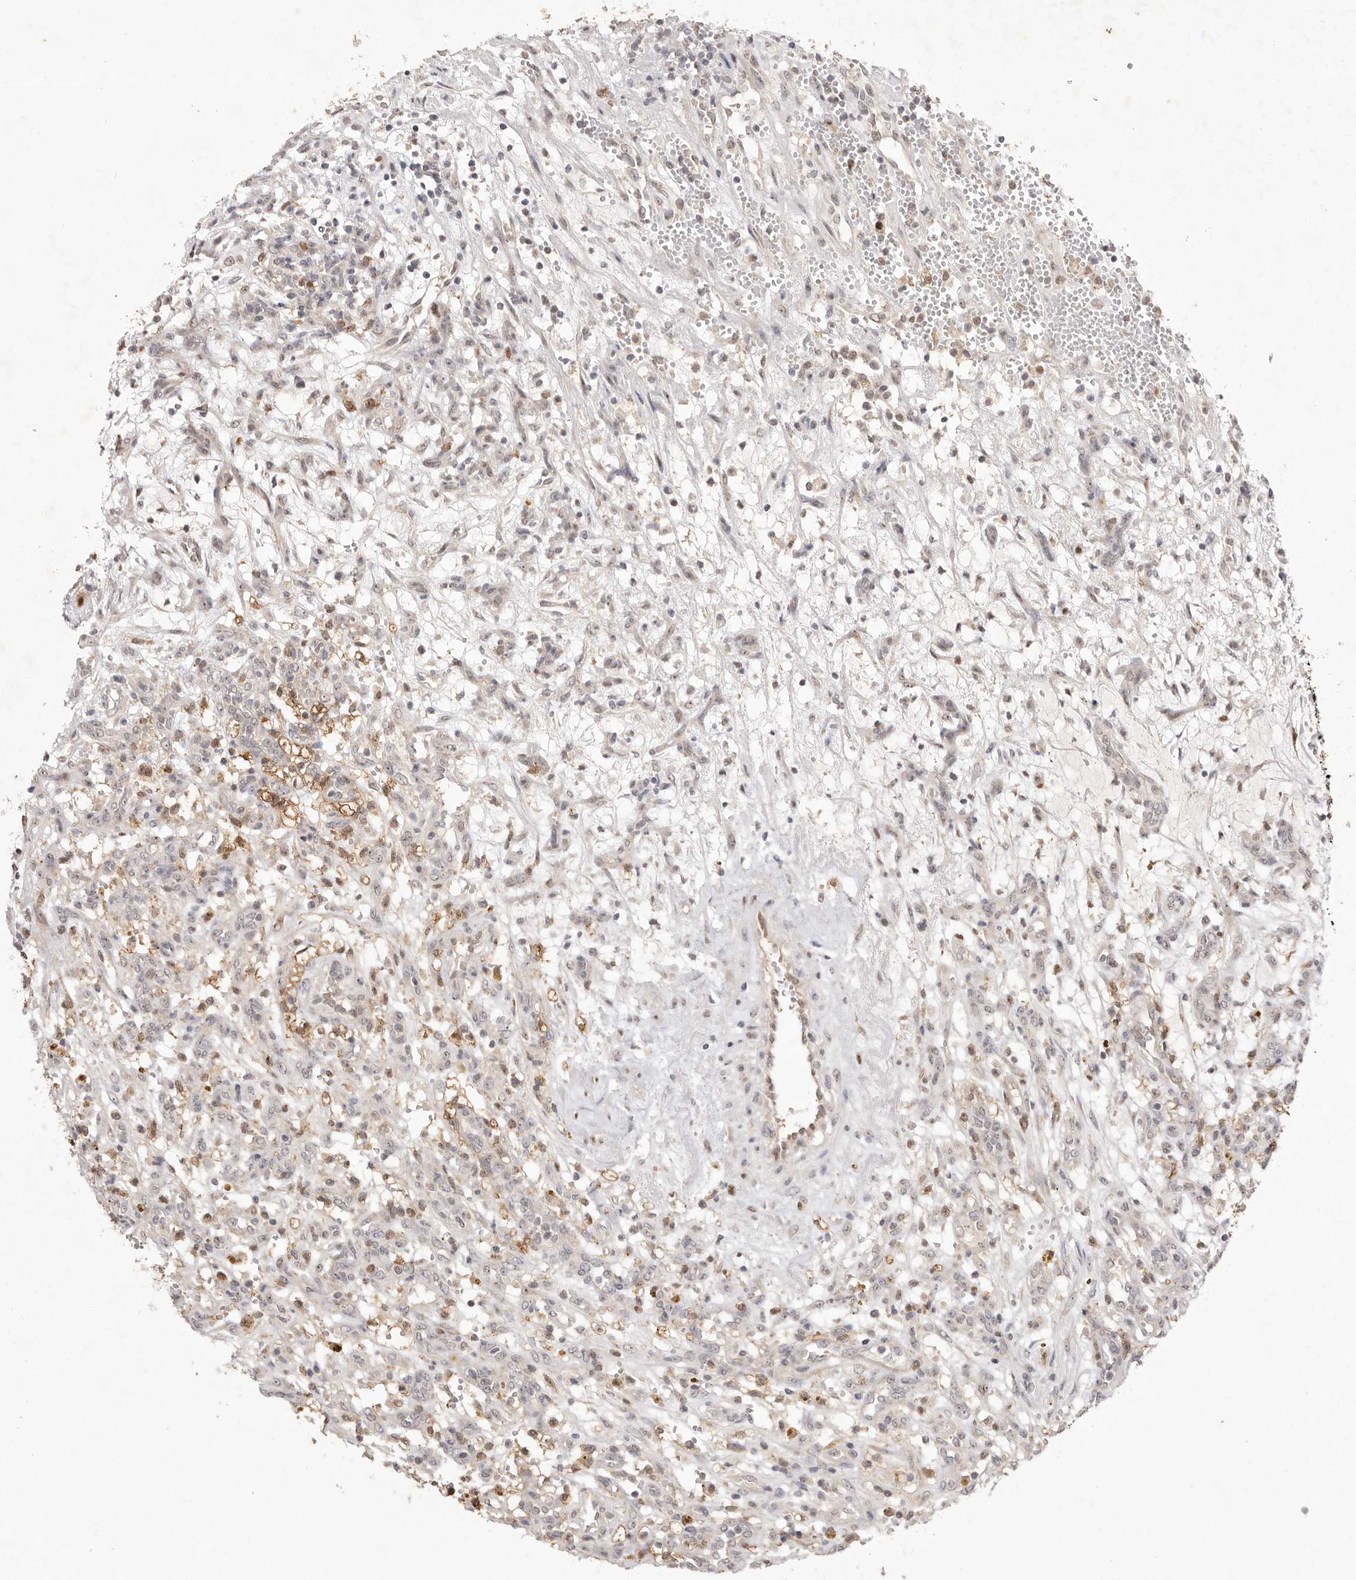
{"staining": {"intensity": "moderate", "quantity": "25%-75%", "location": "cytoplasmic/membranous"}, "tissue": "renal cancer", "cell_type": "Tumor cells", "image_type": "cancer", "snomed": [{"axis": "morphology", "description": "Adenocarcinoma, NOS"}, {"axis": "topography", "description": "Kidney"}], "caption": "Immunohistochemistry of renal adenocarcinoma shows medium levels of moderate cytoplasmic/membranous expression in approximately 25%-75% of tumor cells. The protein is stained brown, and the nuclei are stained in blue (DAB IHC with brightfield microscopy, high magnification).", "gene": "TADA1", "patient": {"sex": "female", "age": 57}}